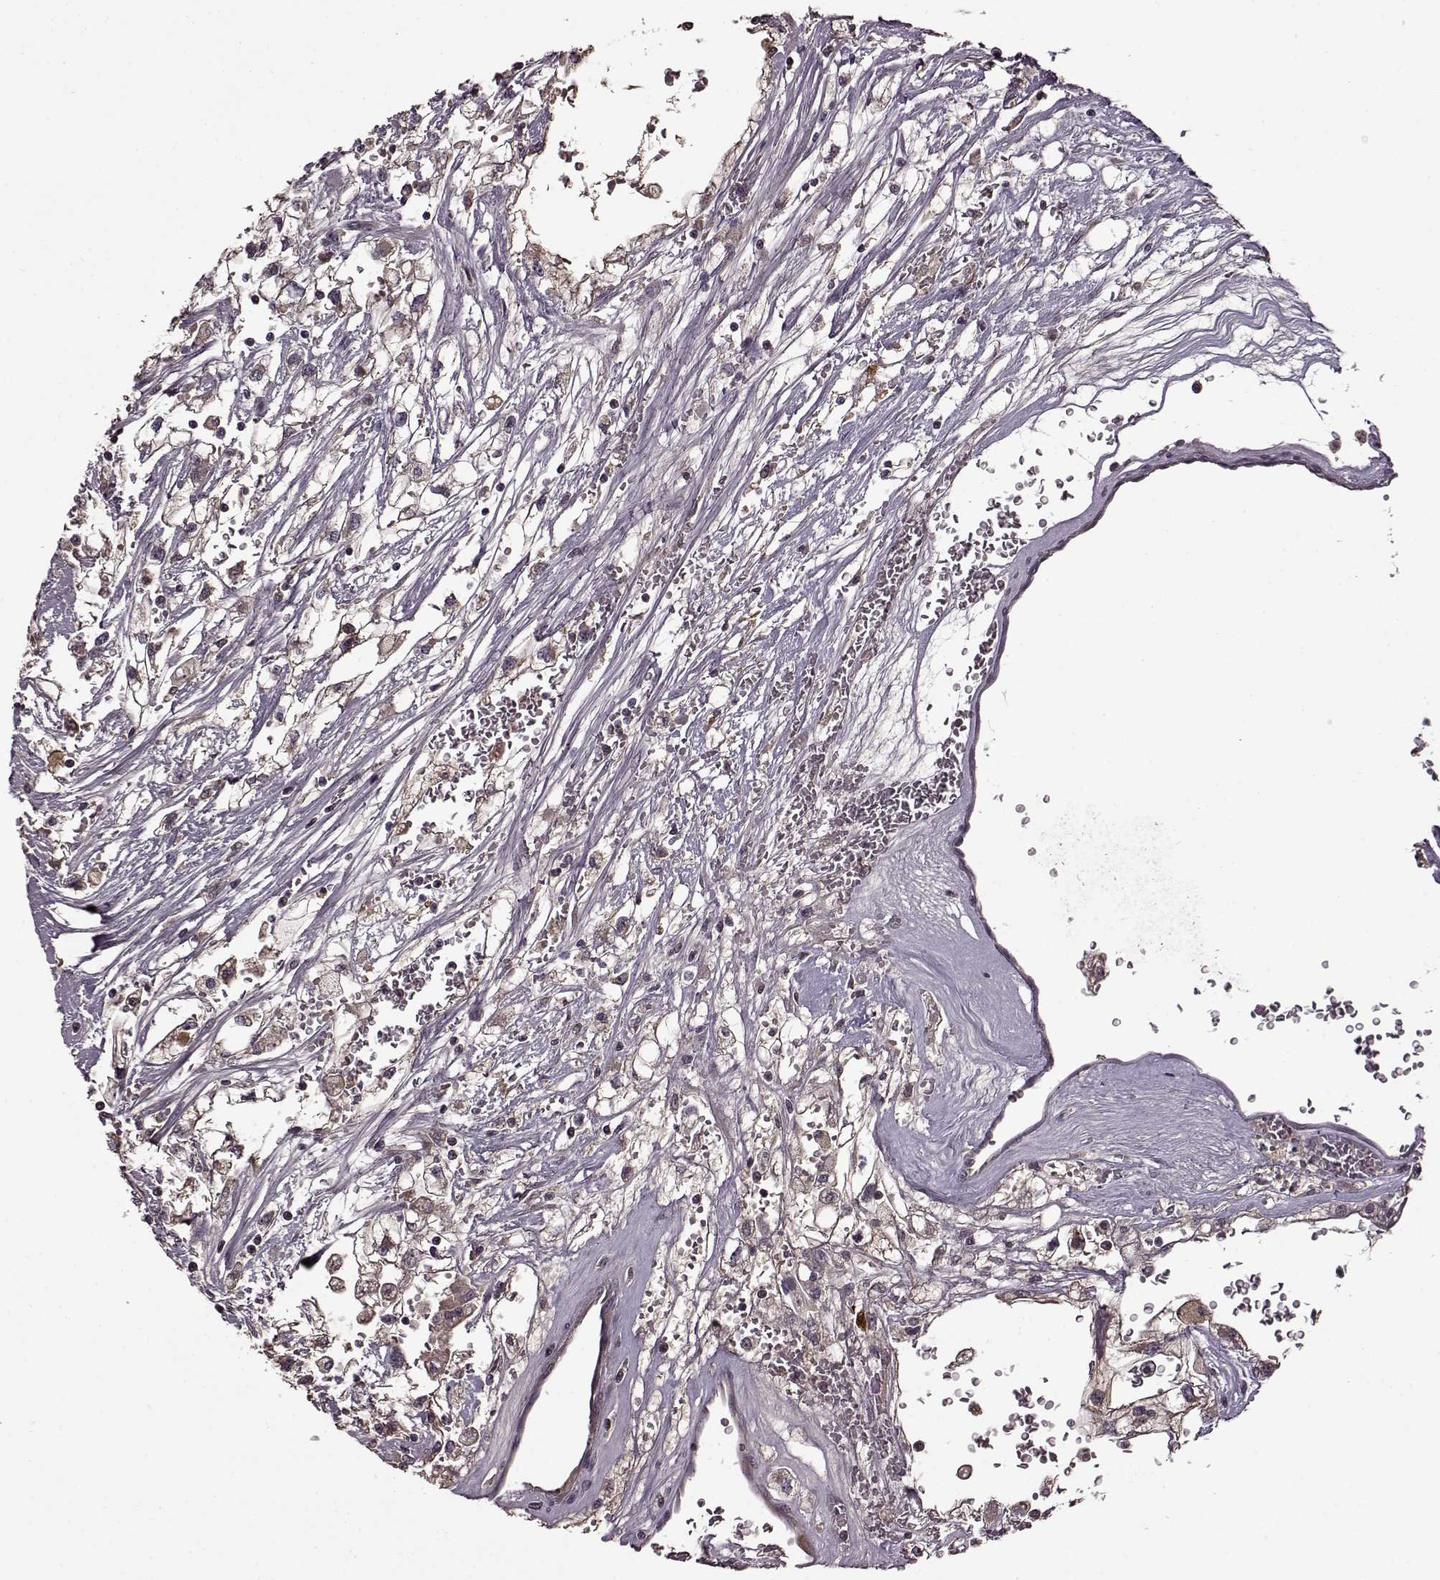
{"staining": {"intensity": "weak", "quantity": ">75%", "location": "cytoplasmic/membranous"}, "tissue": "renal cancer", "cell_type": "Tumor cells", "image_type": "cancer", "snomed": [{"axis": "morphology", "description": "Adenocarcinoma, NOS"}, {"axis": "topography", "description": "Kidney"}], "caption": "This is a micrograph of IHC staining of renal adenocarcinoma, which shows weak expression in the cytoplasmic/membranous of tumor cells.", "gene": "MAIP1", "patient": {"sex": "male", "age": 59}}